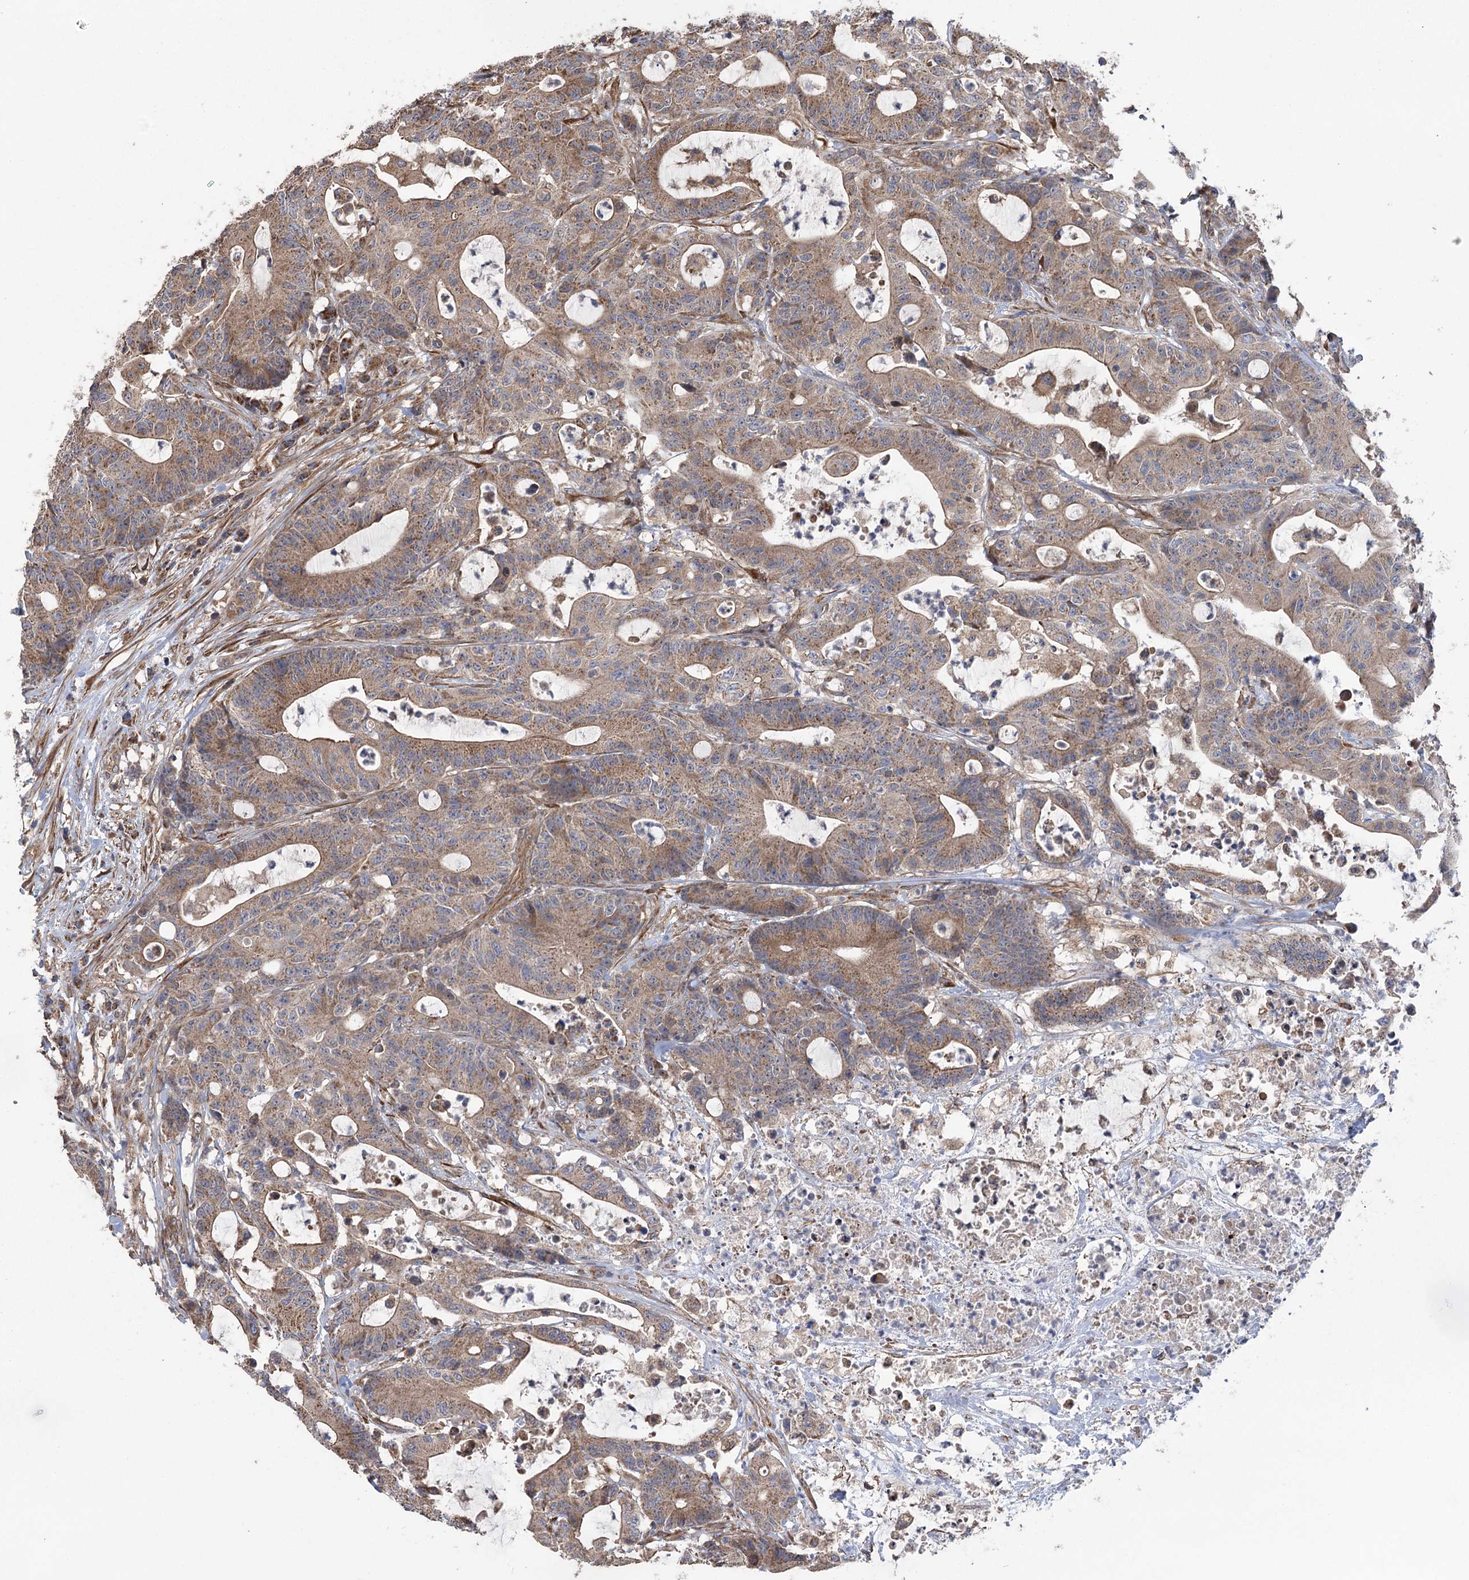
{"staining": {"intensity": "moderate", "quantity": ">75%", "location": "cytoplasmic/membranous"}, "tissue": "colorectal cancer", "cell_type": "Tumor cells", "image_type": "cancer", "snomed": [{"axis": "morphology", "description": "Adenocarcinoma, NOS"}, {"axis": "topography", "description": "Colon"}], "caption": "Immunohistochemical staining of human colorectal adenocarcinoma demonstrates moderate cytoplasmic/membranous protein positivity in about >75% of tumor cells. Nuclei are stained in blue.", "gene": "RWDD4", "patient": {"sex": "female", "age": 84}}